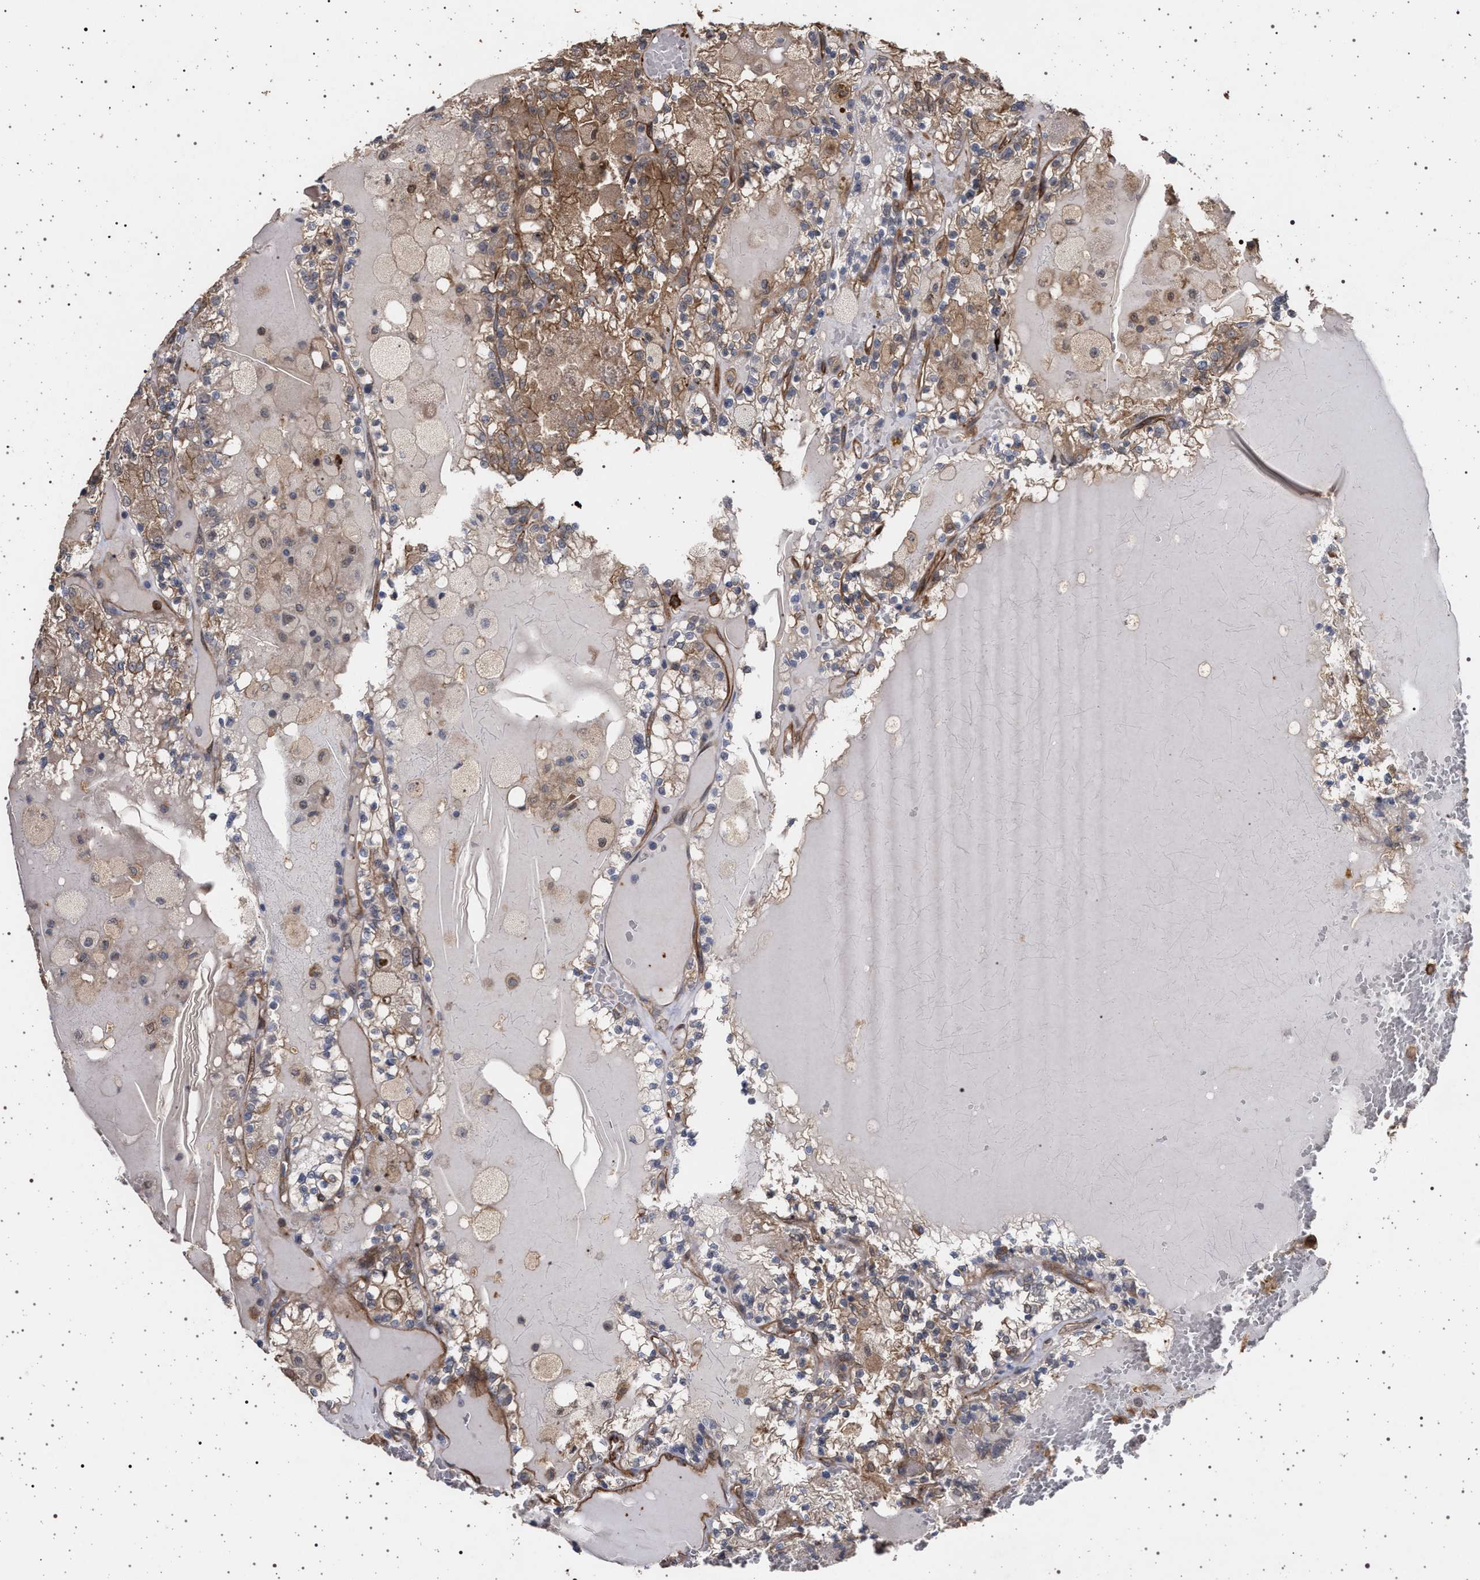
{"staining": {"intensity": "weak", "quantity": ">75%", "location": "cytoplasmic/membranous"}, "tissue": "renal cancer", "cell_type": "Tumor cells", "image_type": "cancer", "snomed": [{"axis": "morphology", "description": "Adenocarcinoma, NOS"}, {"axis": "topography", "description": "Kidney"}], "caption": "This is a micrograph of immunohistochemistry (IHC) staining of renal adenocarcinoma, which shows weak staining in the cytoplasmic/membranous of tumor cells.", "gene": "IFT20", "patient": {"sex": "female", "age": 56}}